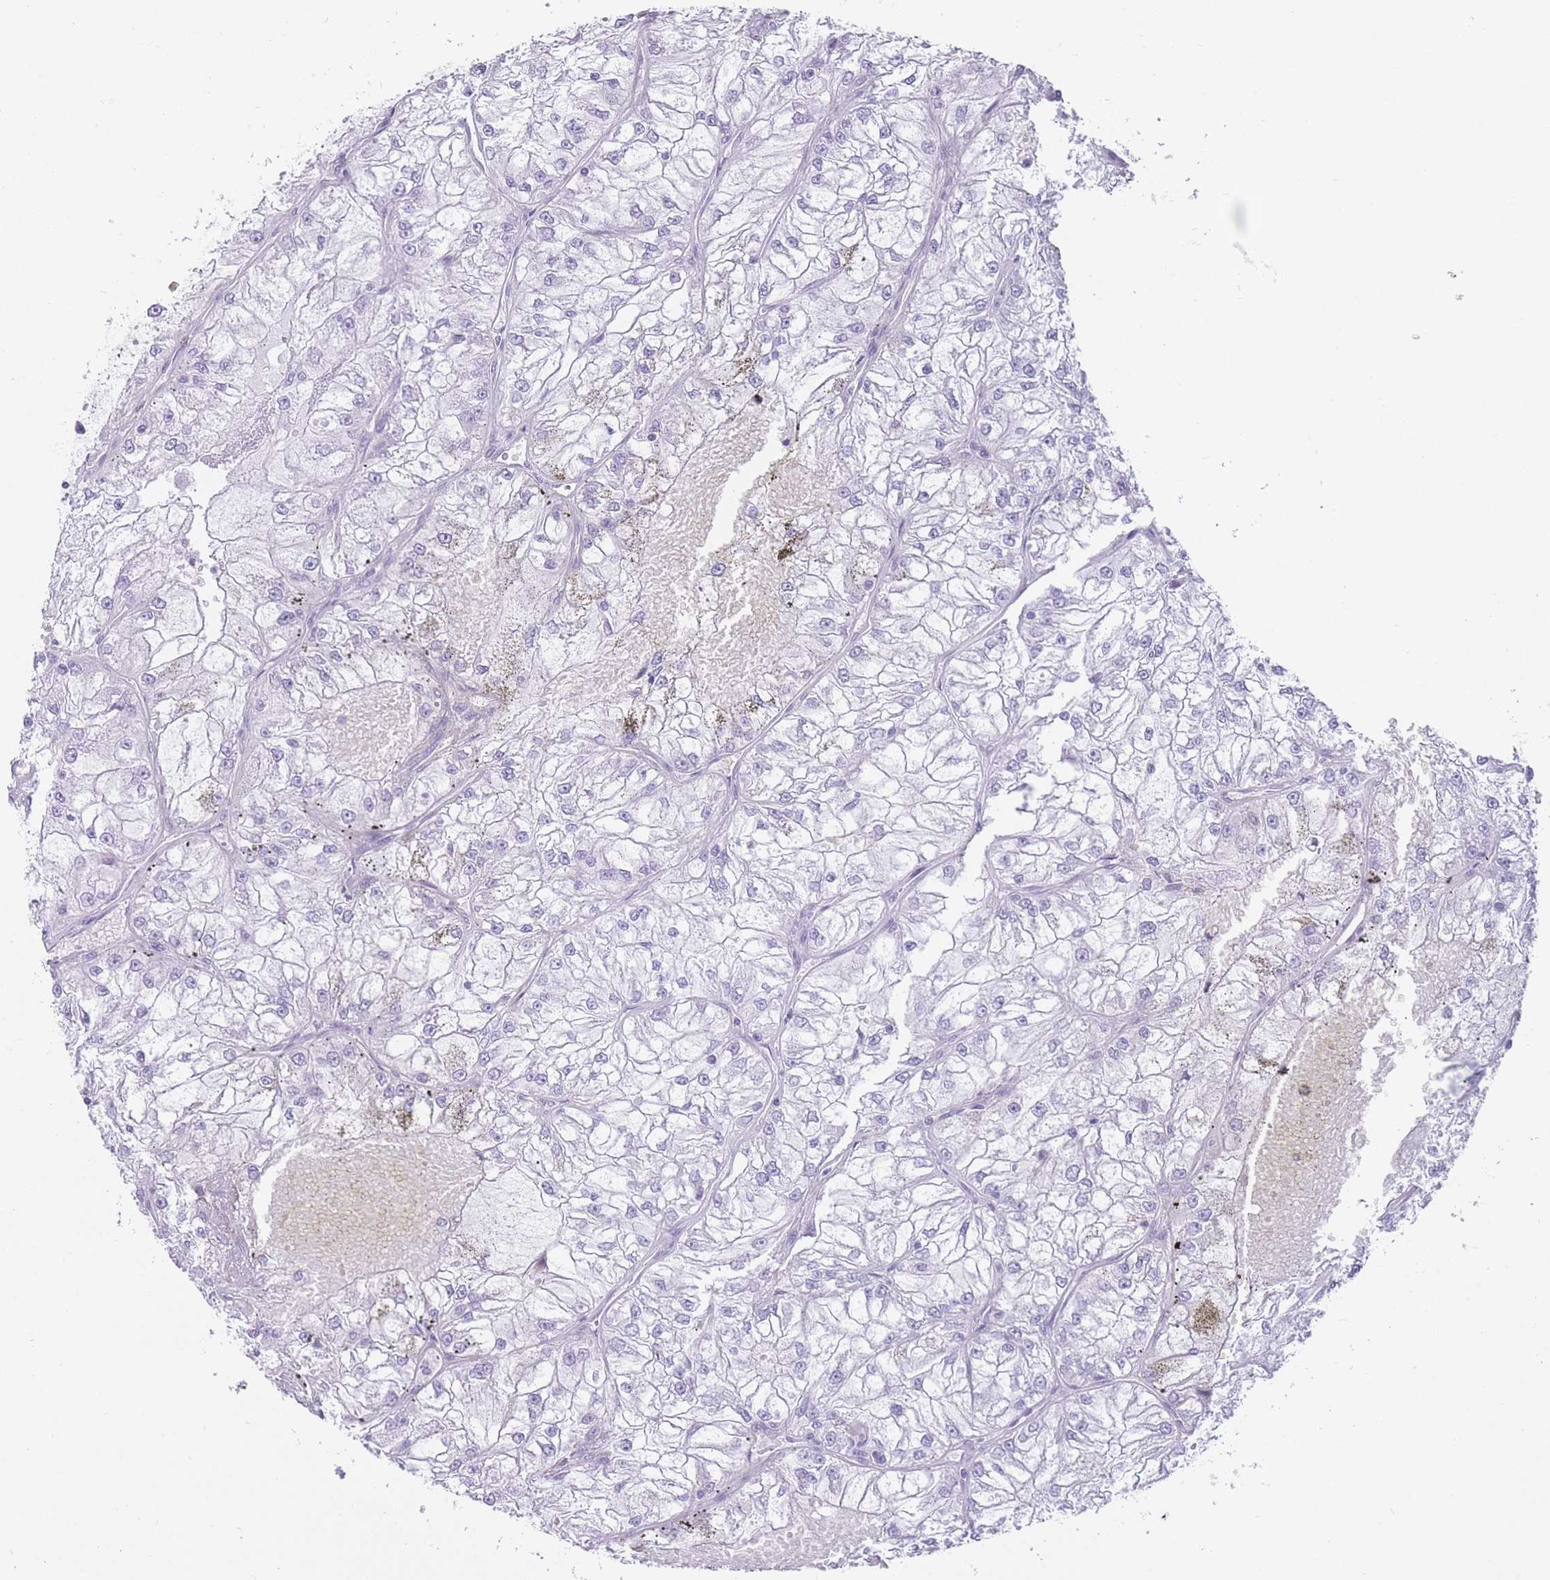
{"staining": {"intensity": "negative", "quantity": "none", "location": "none"}, "tissue": "renal cancer", "cell_type": "Tumor cells", "image_type": "cancer", "snomed": [{"axis": "morphology", "description": "Adenocarcinoma, NOS"}, {"axis": "topography", "description": "Kidney"}], "caption": "This is an IHC photomicrograph of renal cancer. There is no positivity in tumor cells.", "gene": "OR11H12", "patient": {"sex": "female", "age": 72}}